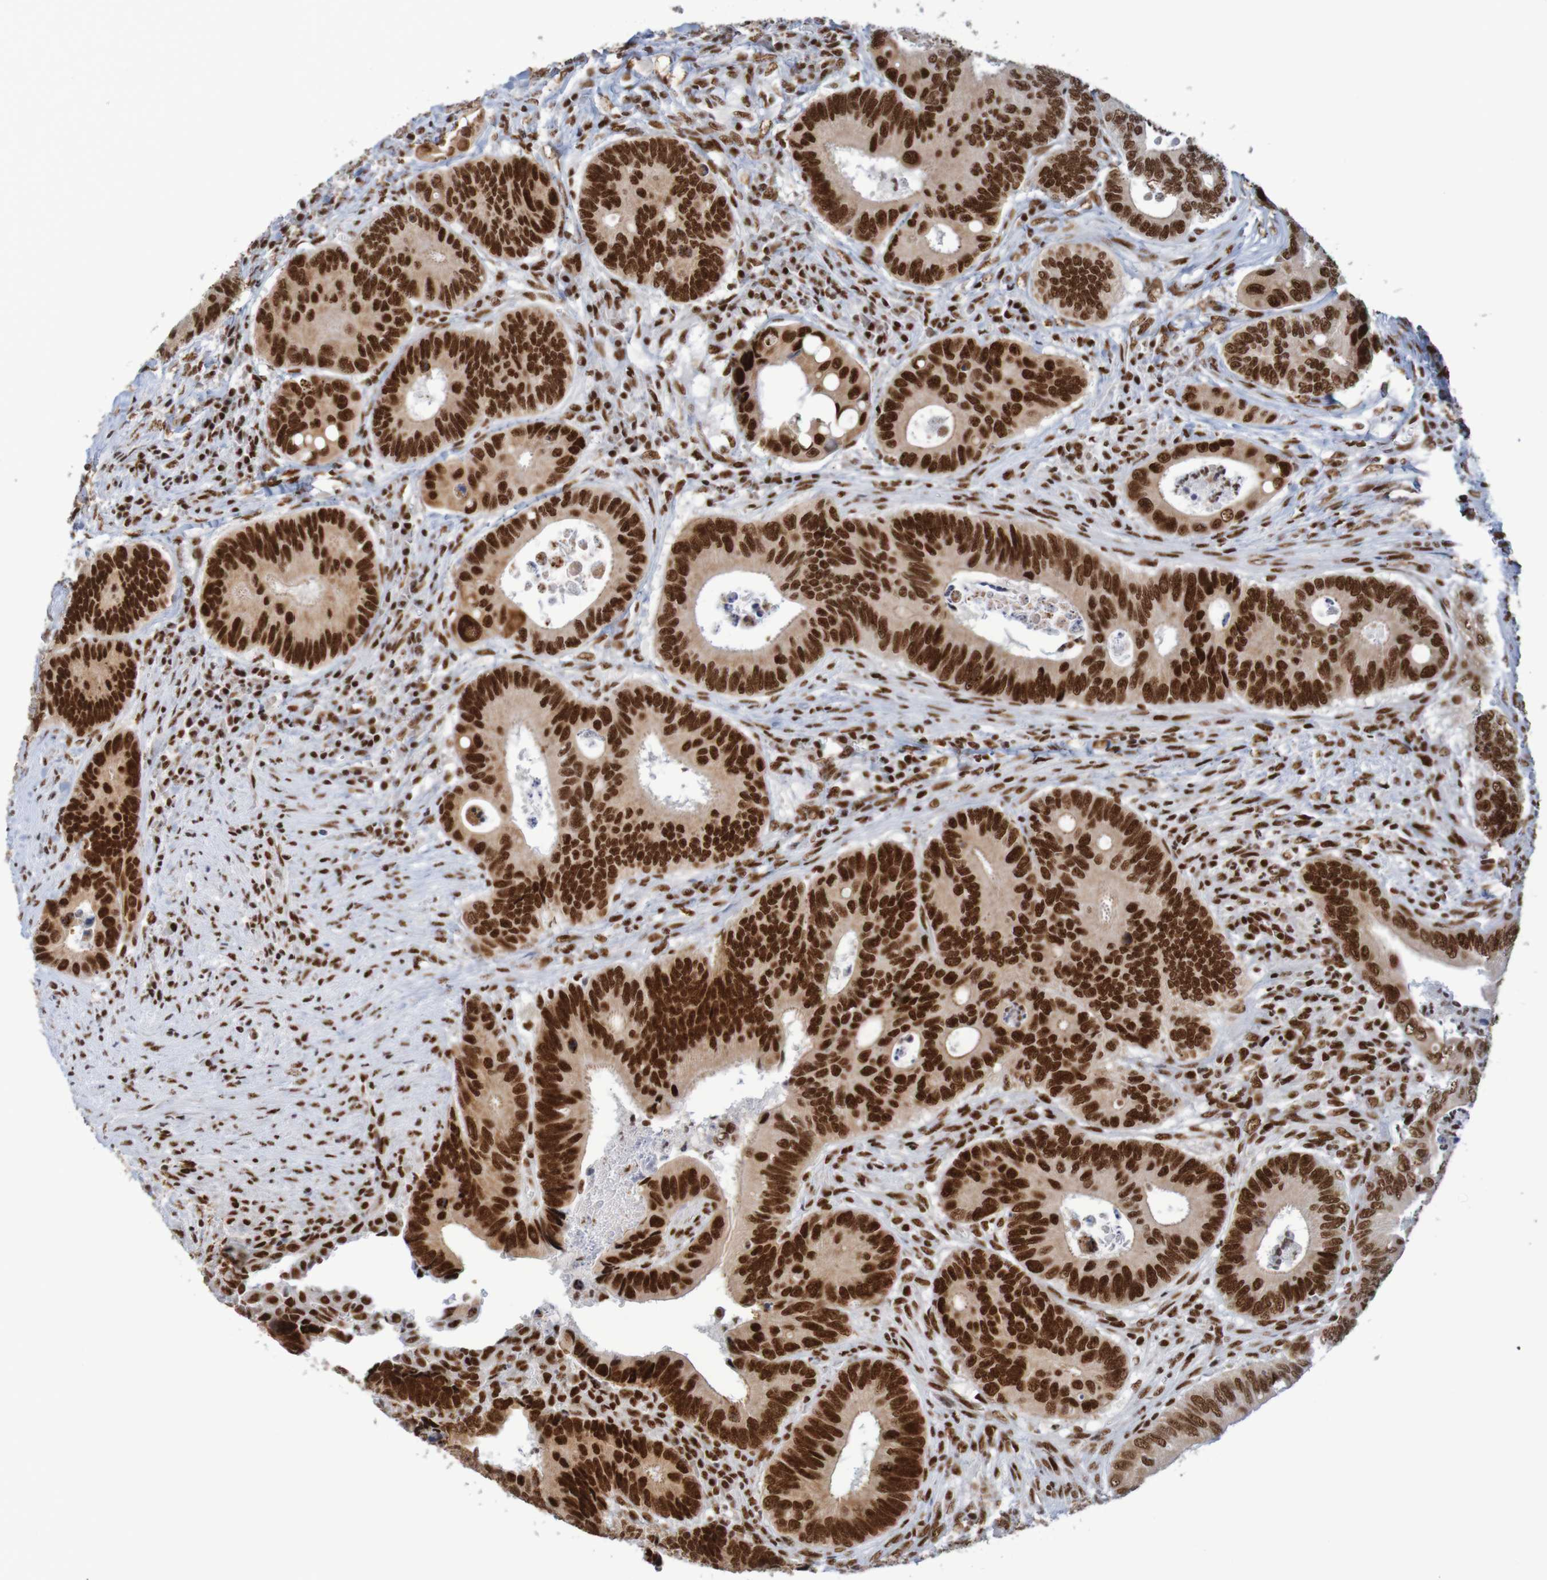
{"staining": {"intensity": "strong", "quantity": ">75%", "location": "nuclear"}, "tissue": "colorectal cancer", "cell_type": "Tumor cells", "image_type": "cancer", "snomed": [{"axis": "morphology", "description": "Inflammation, NOS"}, {"axis": "morphology", "description": "Adenocarcinoma, NOS"}, {"axis": "topography", "description": "Colon"}], "caption": "Adenocarcinoma (colorectal) was stained to show a protein in brown. There is high levels of strong nuclear expression in about >75% of tumor cells.", "gene": "THRAP3", "patient": {"sex": "male", "age": 72}}